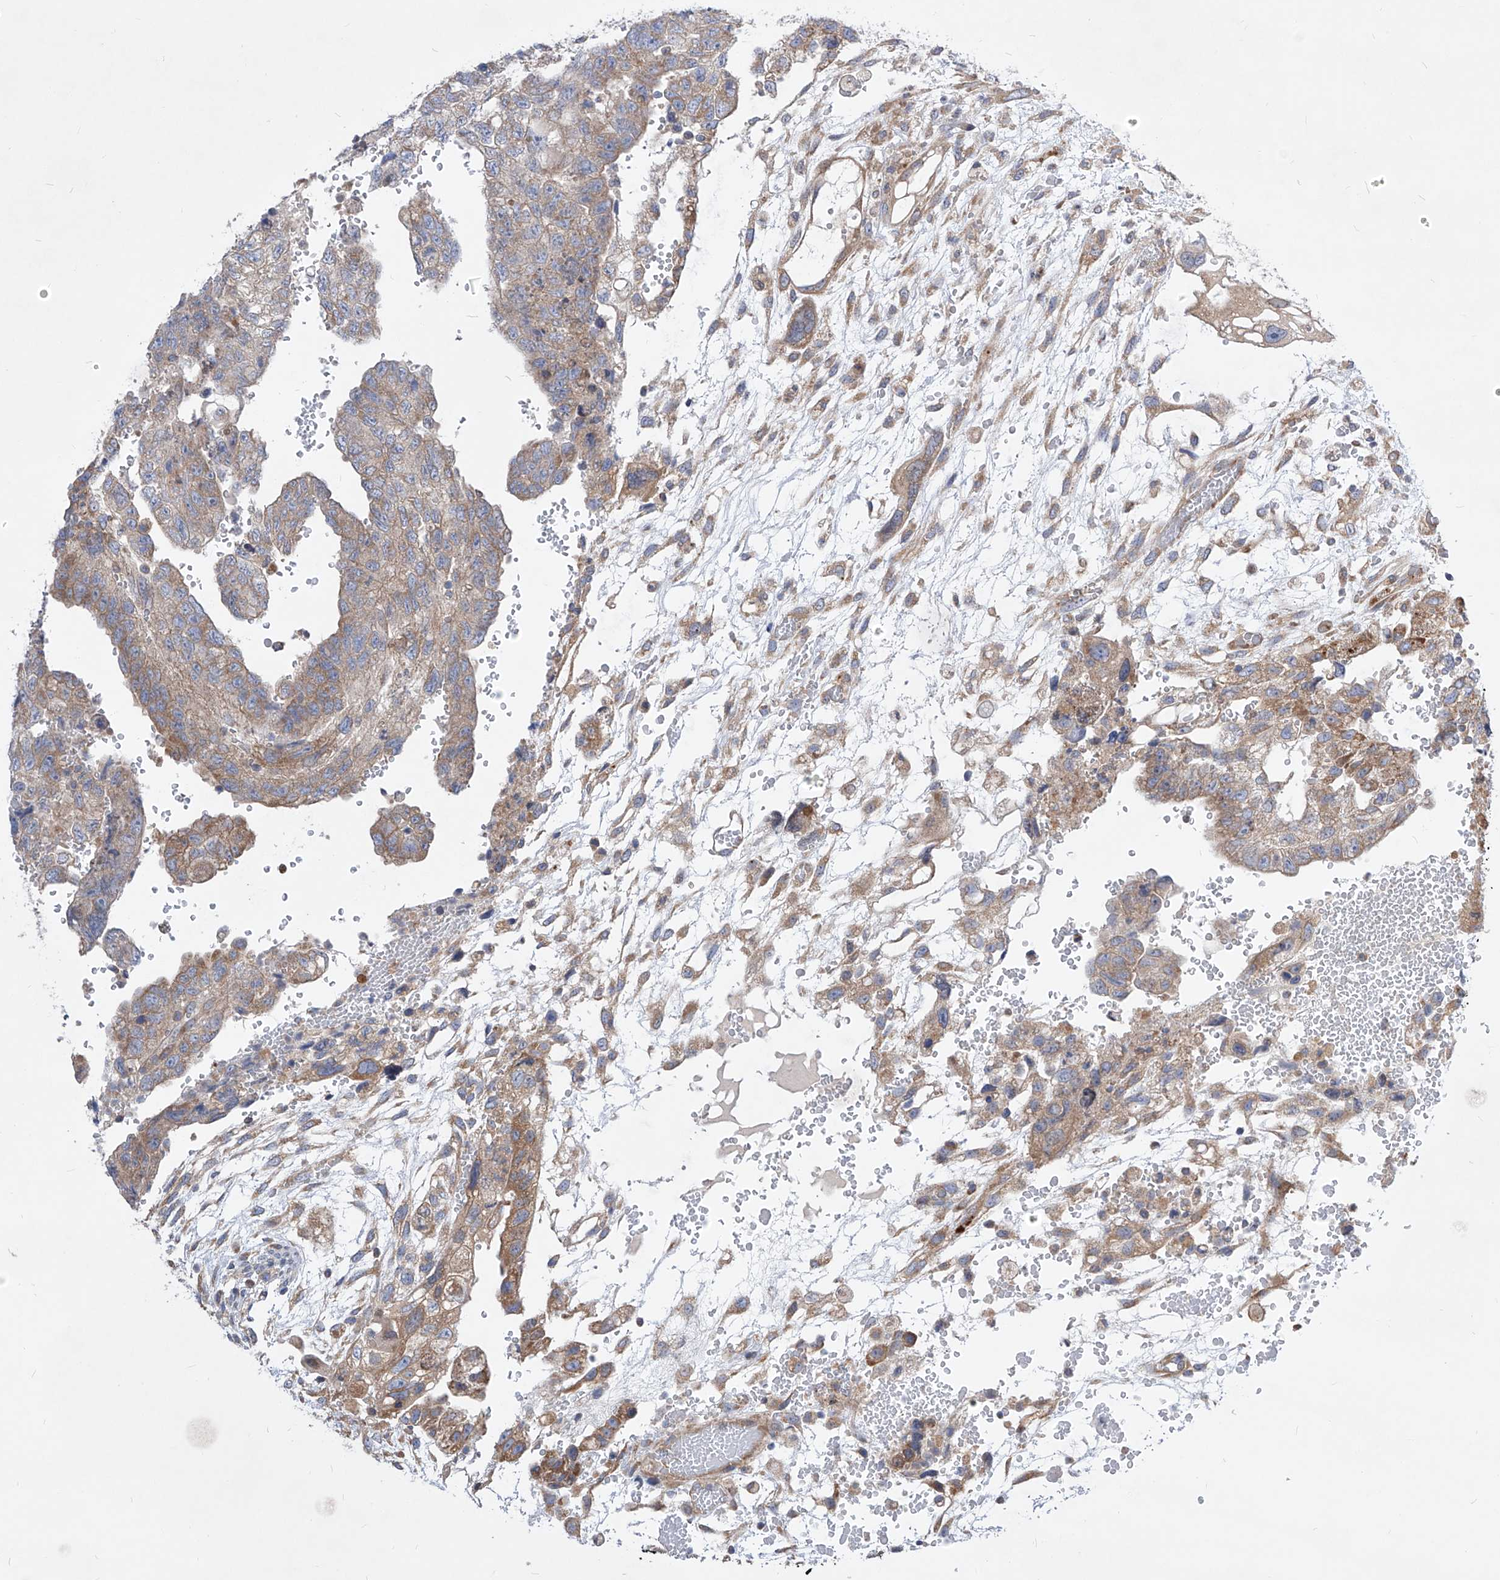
{"staining": {"intensity": "moderate", "quantity": ">75%", "location": "cytoplasmic/membranous"}, "tissue": "testis cancer", "cell_type": "Tumor cells", "image_type": "cancer", "snomed": [{"axis": "morphology", "description": "Carcinoma, Embryonal, NOS"}, {"axis": "topography", "description": "Testis"}], "caption": "A high-resolution image shows IHC staining of testis embryonal carcinoma, which demonstrates moderate cytoplasmic/membranous staining in approximately >75% of tumor cells.", "gene": "UFL1", "patient": {"sex": "male", "age": 36}}